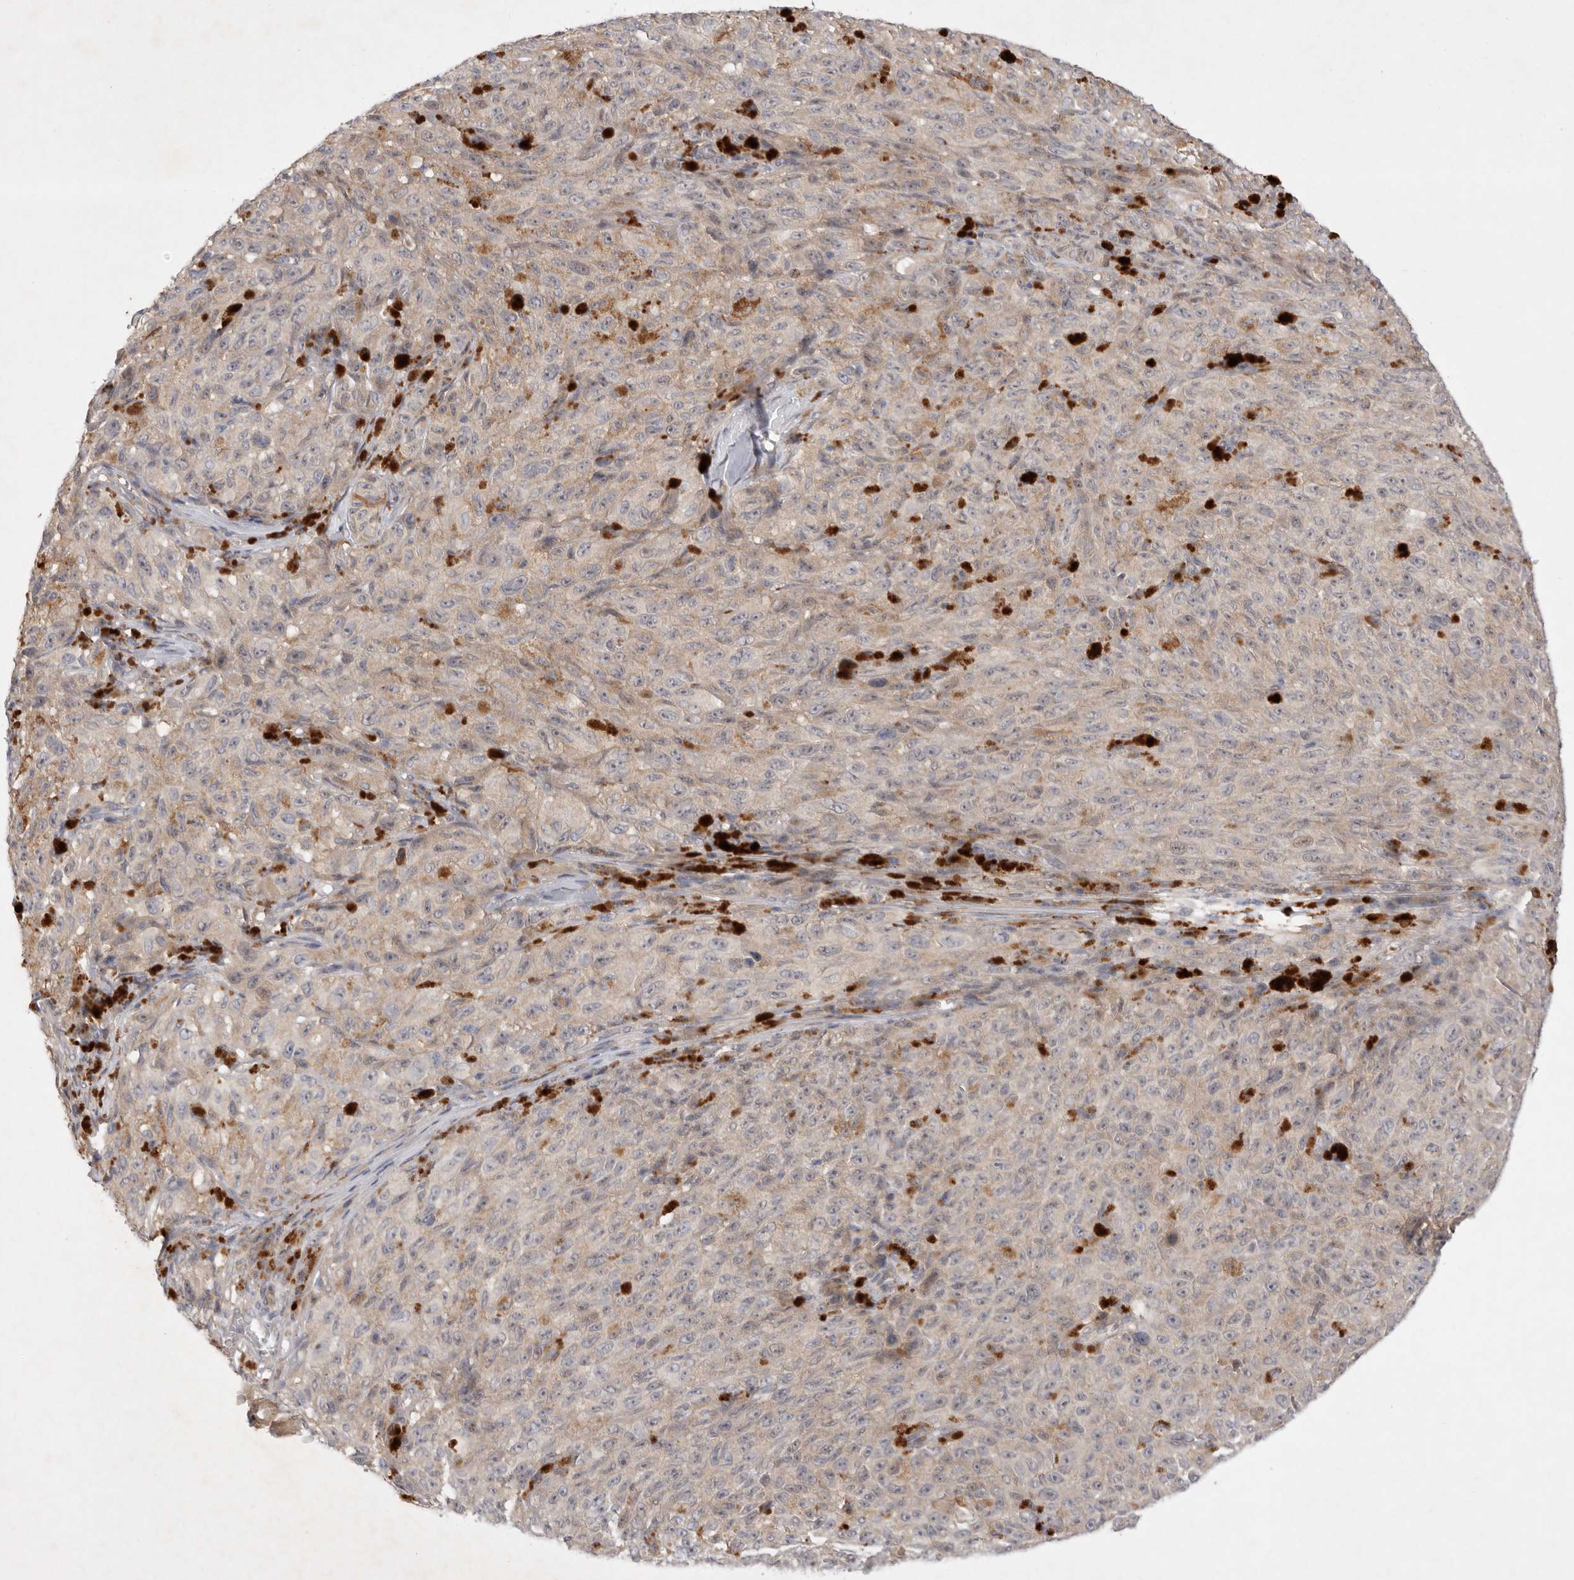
{"staining": {"intensity": "weak", "quantity": ">75%", "location": "cytoplasmic/membranous"}, "tissue": "melanoma", "cell_type": "Tumor cells", "image_type": "cancer", "snomed": [{"axis": "morphology", "description": "Malignant melanoma, NOS"}, {"axis": "topography", "description": "Skin"}], "caption": "Human malignant melanoma stained with a protein marker reveals weak staining in tumor cells.", "gene": "PTPDC1", "patient": {"sex": "female", "age": 82}}